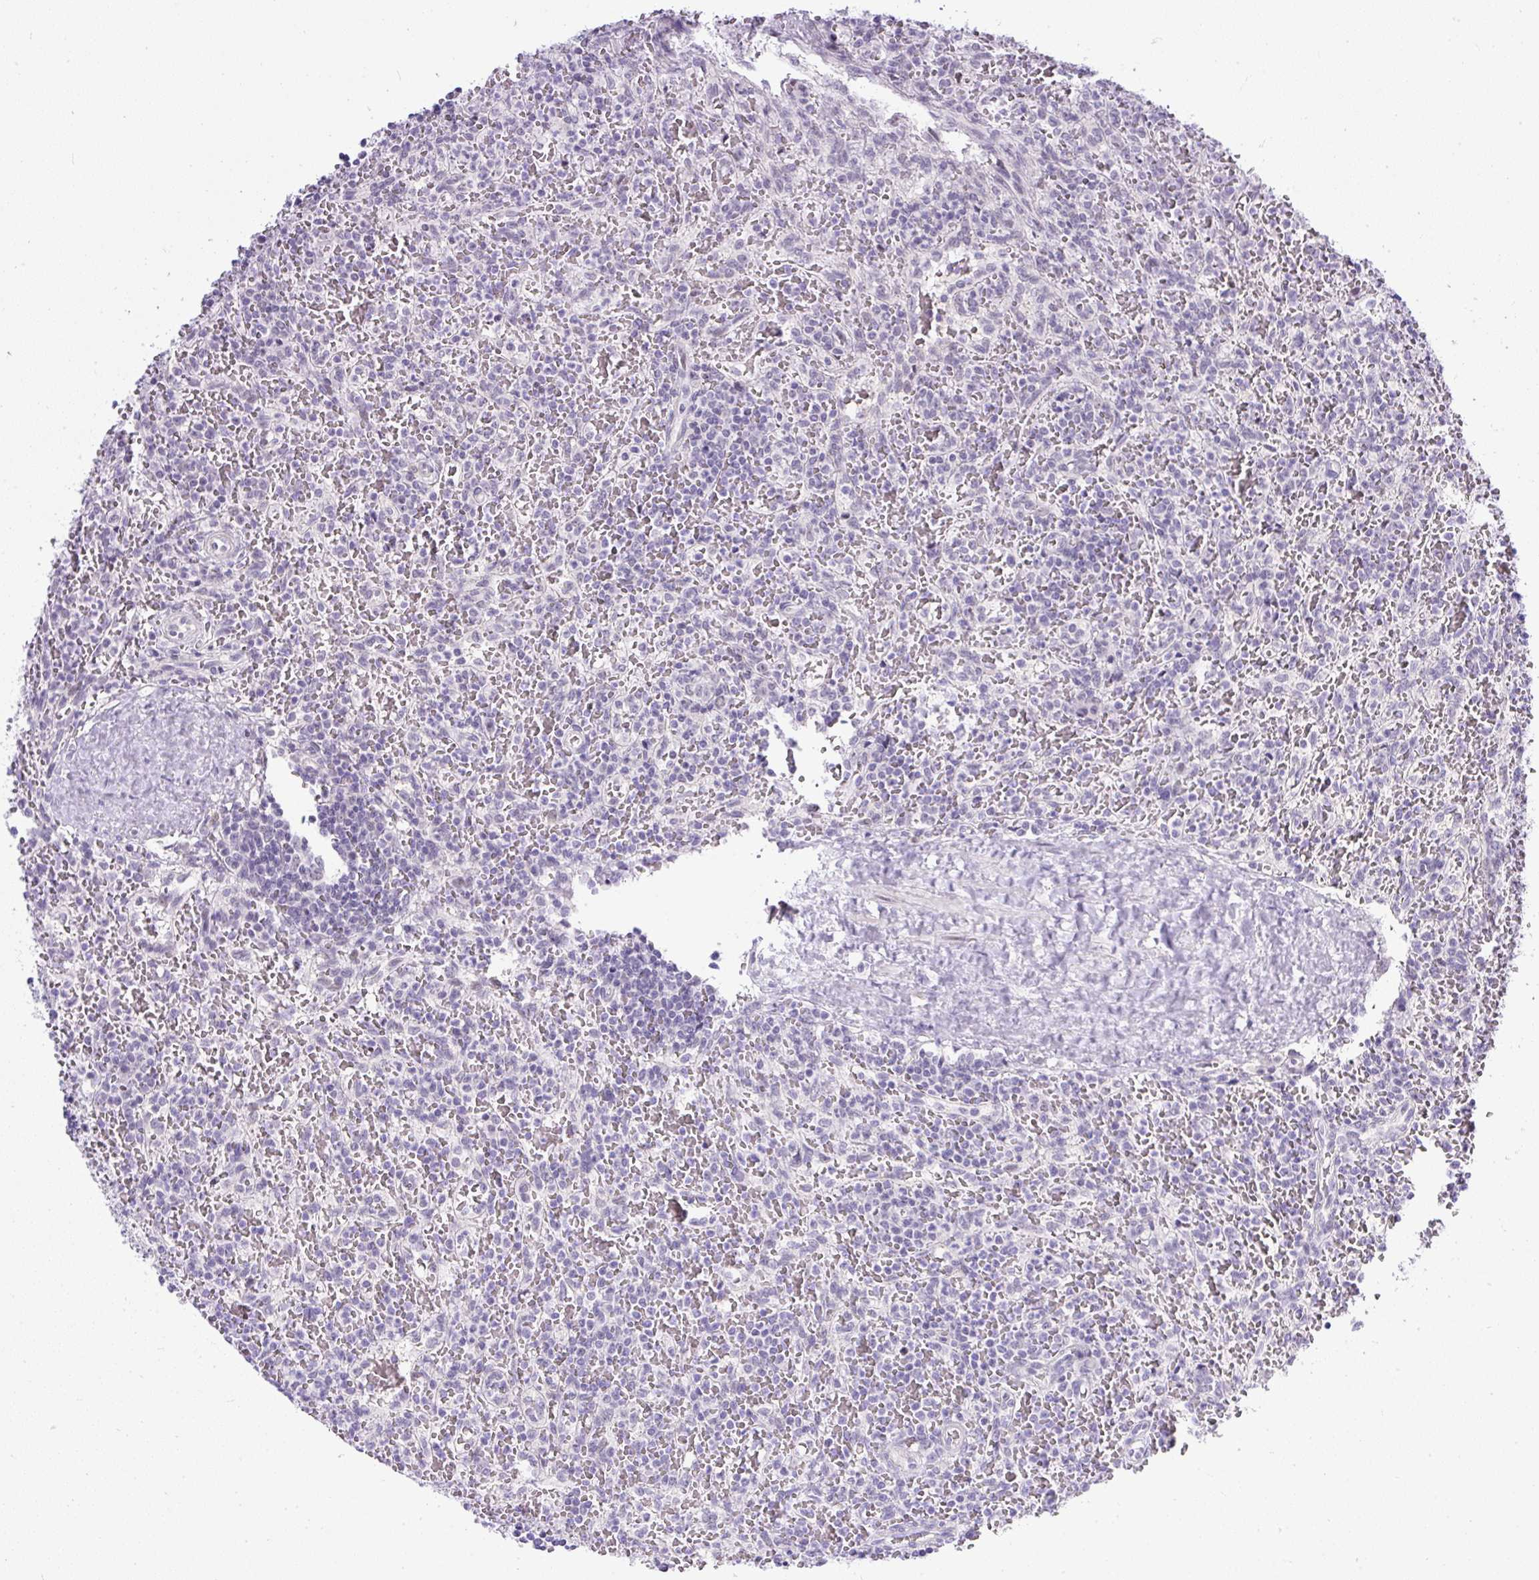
{"staining": {"intensity": "negative", "quantity": "none", "location": "none"}, "tissue": "lymphoma", "cell_type": "Tumor cells", "image_type": "cancer", "snomed": [{"axis": "morphology", "description": "Malignant lymphoma, non-Hodgkin's type, Low grade"}, {"axis": "topography", "description": "Spleen"}], "caption": "Immunohistochemistry (IHC) histopathology image of neoplastic tissue: lymphoma stained with DAB (3,3'-diaminobenzidine) reveals no significant protein positivity in tumor cells. (Brightfield microscopy of DAB immunohistochemistry (IHC) at high magnification).", "gene": "WNT10B", "patient": {"sex": "female", "age": 64}}